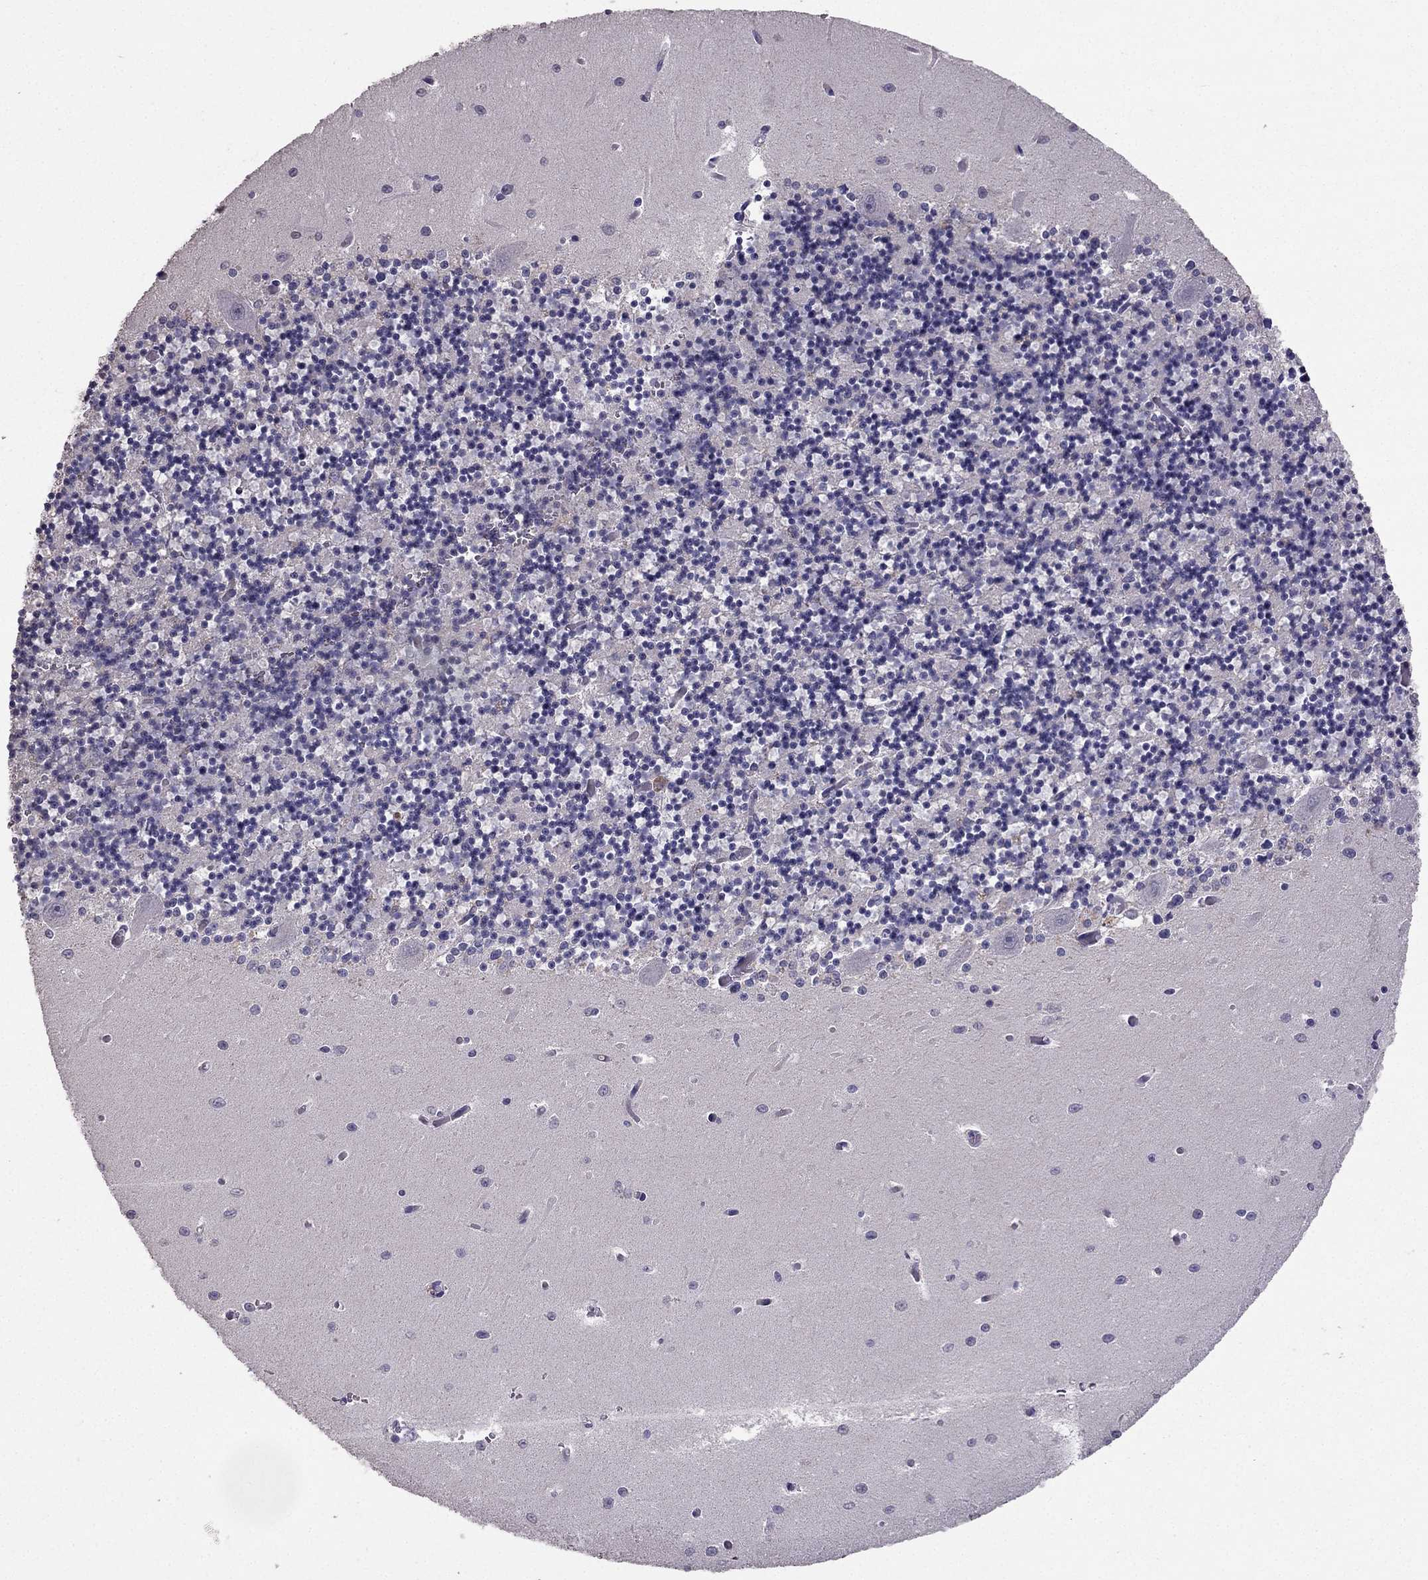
{"staining": {"intensity": "negative", "quantity": "none", "location": "none"}, "tissue": "cerebellum", "cell_type": "Cells in granular layer", "image_type": "normal", "snomed": [{"axis": "morphology", "description": "Normal tissue, NOS"}, {"axis": "topography", "description": "Cerebellum"}], "caption": "This is a image of immunohistochemistry staining of unremarkable cerebellum, which shows no positivity in cells in granular layer.", "gene": "RFLNB", "patient": {"sex": "female", "age": 64}}